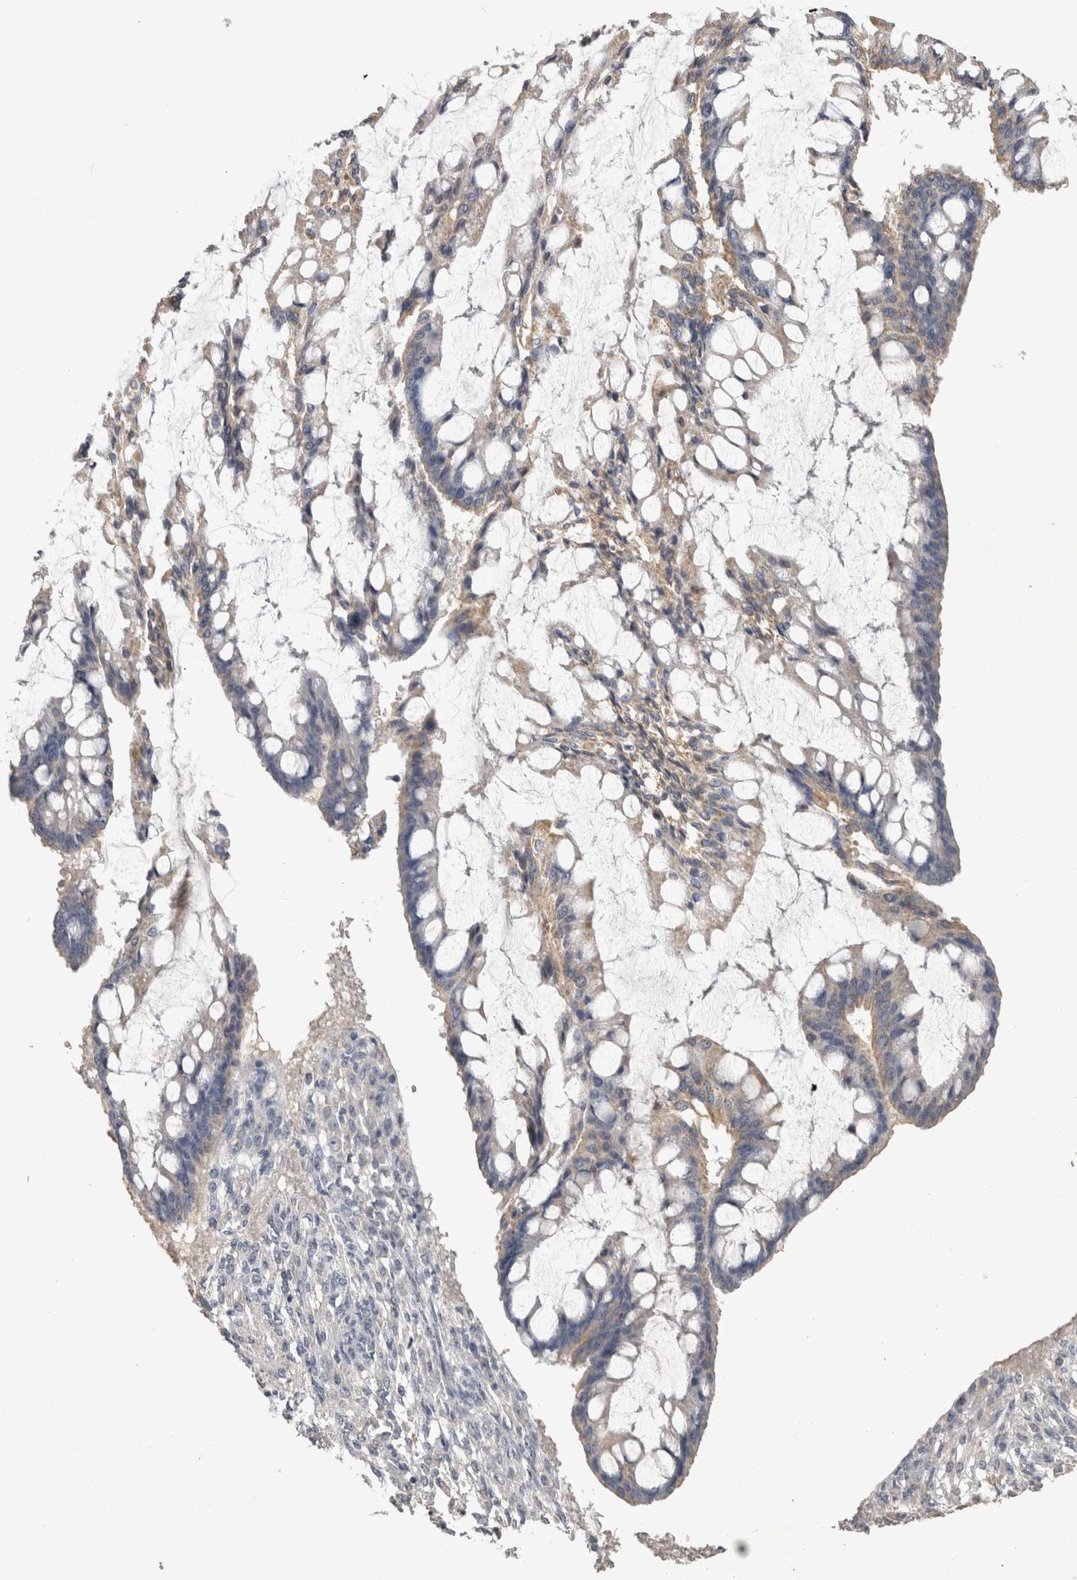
{"staining": {"intensity": "negative", "quantity": "none", "location": "none"}, "tissue": "ovarian cancer", "cell_type": "Tumor cells", "image_type": "cancer", "snomed": [{"axis": "morphology", "description": "Cystadenocarcinoma, mucinous, NOS"}, {"axis": "topography", "description": "Ovary"}], "caption": "IHC of human mucinous cystadenocarcinoma (ovarian) displays no positivity in tumor cells. The staining is performed using DAB brown chromogen with nuclei counter-stained in using hematoxylin.", "gene": "DKK3", "patient": {"sex": "female", "age": 73}}